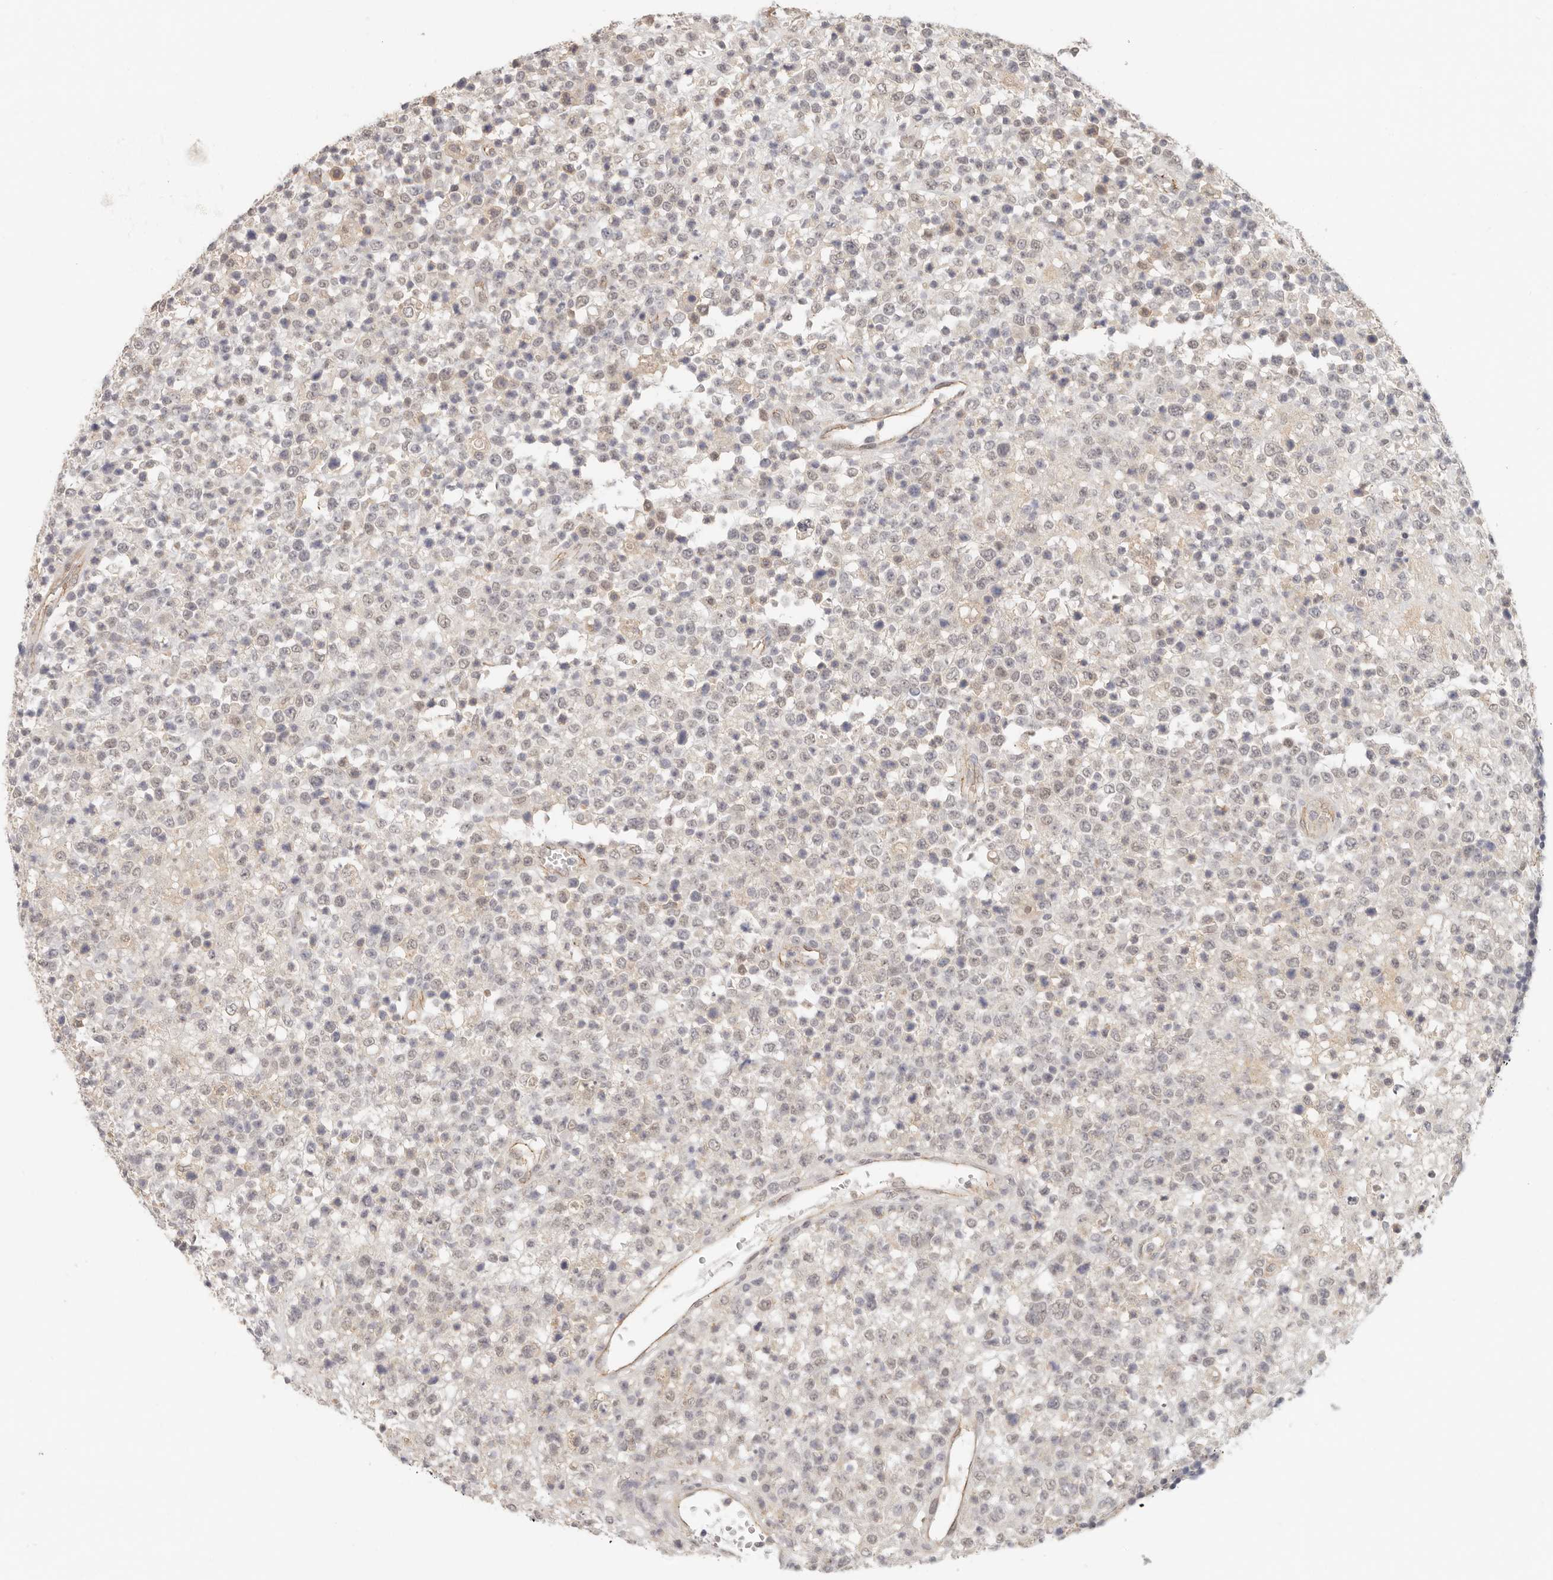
{"staining": {"intensity": "negative", "quantity": "none", "location": "none"}, "tissue": "lymphoma", "cell_type": "Tumor cells", "image_type": "cancer", "snomed": [{"axis": "morphology", "description": "Malignant lymphoma, non-Hodgkin's type, High grade"}, {"axis": "topography", "description": "Colon"}], "caption": "Immunohistochemistry (IHC) histopathology image of neoplastic tissue: human lymphoma stained with DAB shows no significant protein staining in tumor cells.", "gene": "ANXA9", "patient": {"sex": "female", "age": 53}}